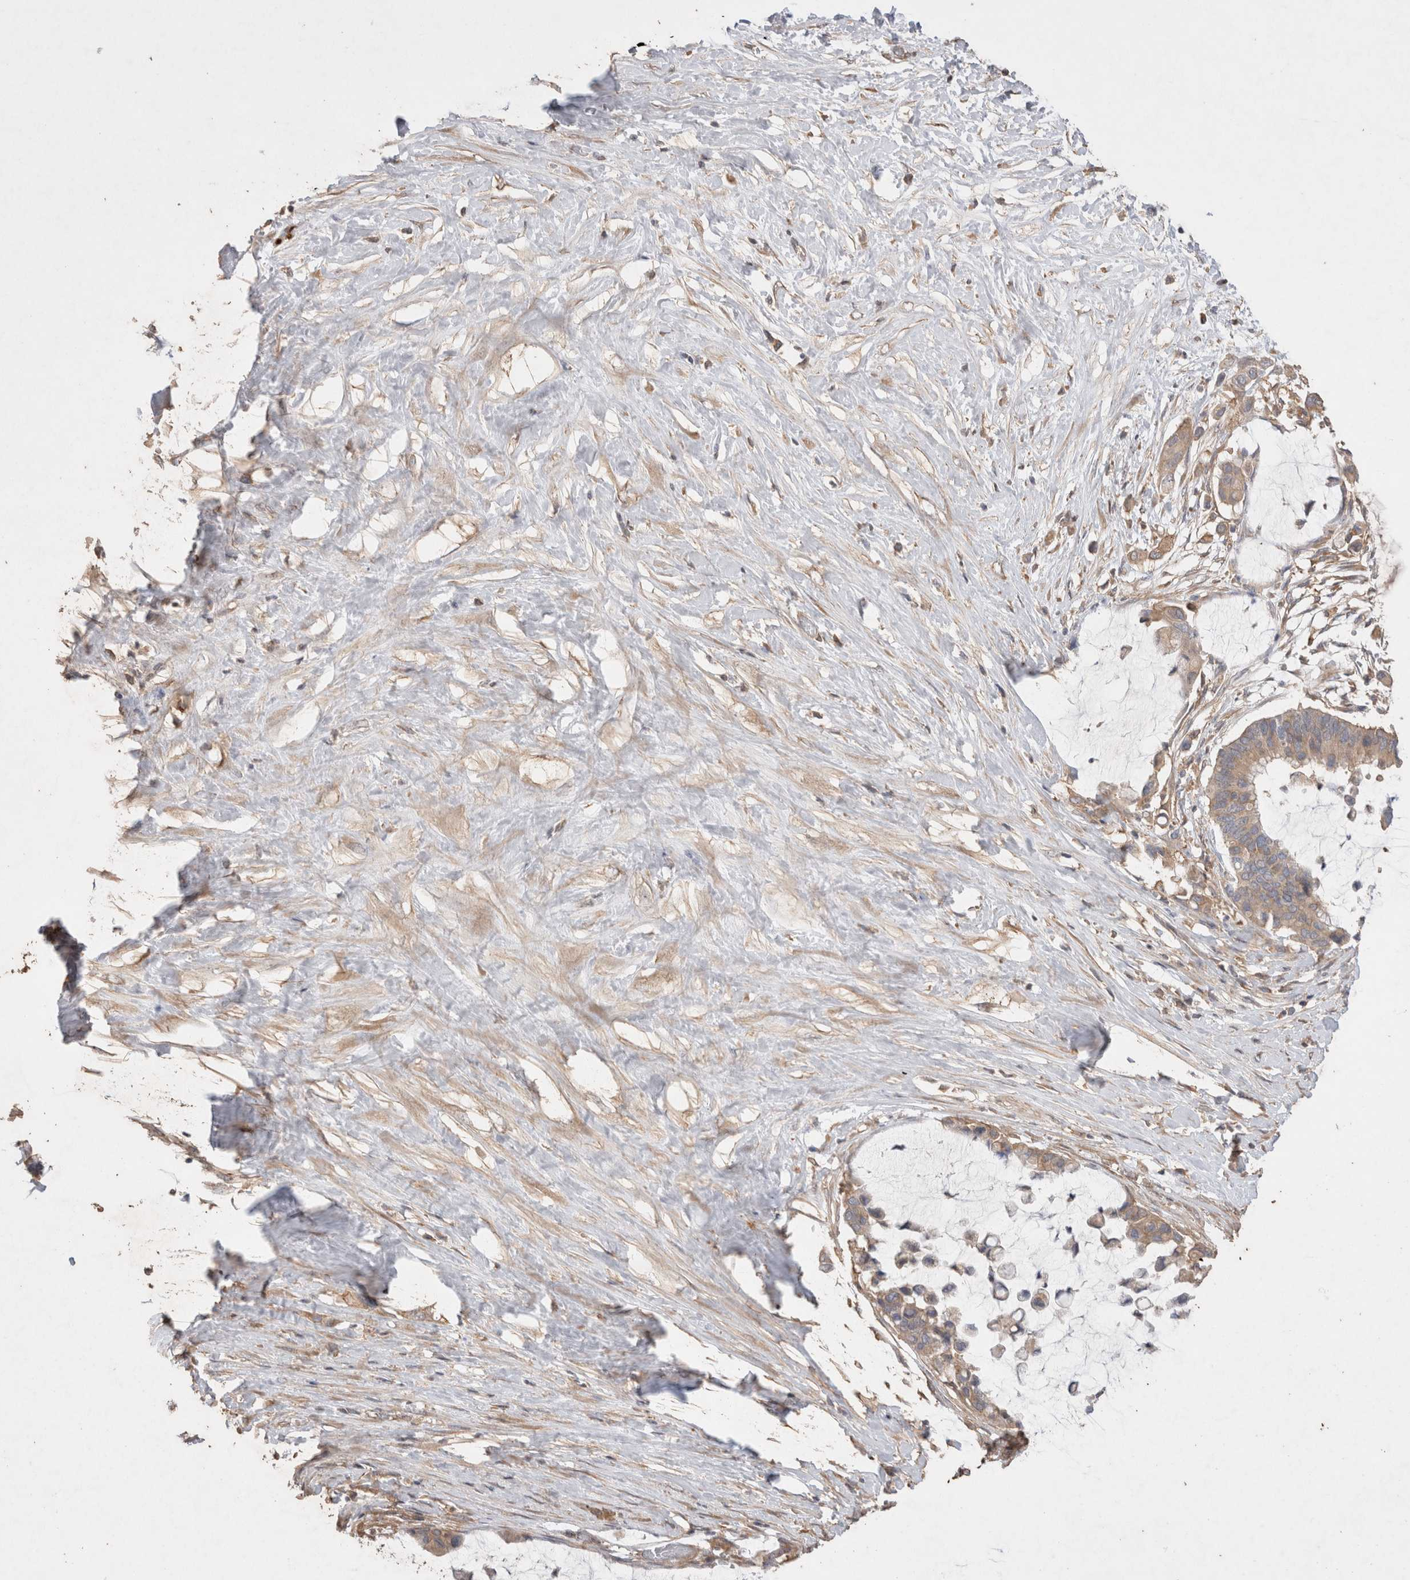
{"staining": {"intensity": "weak", "quantity": "<25%", "location": "cytoplasmic/membranous"}, "tissue": "pancreatic cancer", "cell_type": "Tumor cells", "image_type": "cancer", "snomed": [{"axis": "morphology", "description": "Adenocarcinoma, NOS"}, {"axis": "topography", "description": "Pancreas"}], "caption": "DAB (3,3'-diaminobenzidine) immunohistochemical staining of adenocarcinoma (pancreatic) exhibits no significant staining in tumor cells.", "gene": "SNX31", "patient": {"sex": "male", "age": 41}}